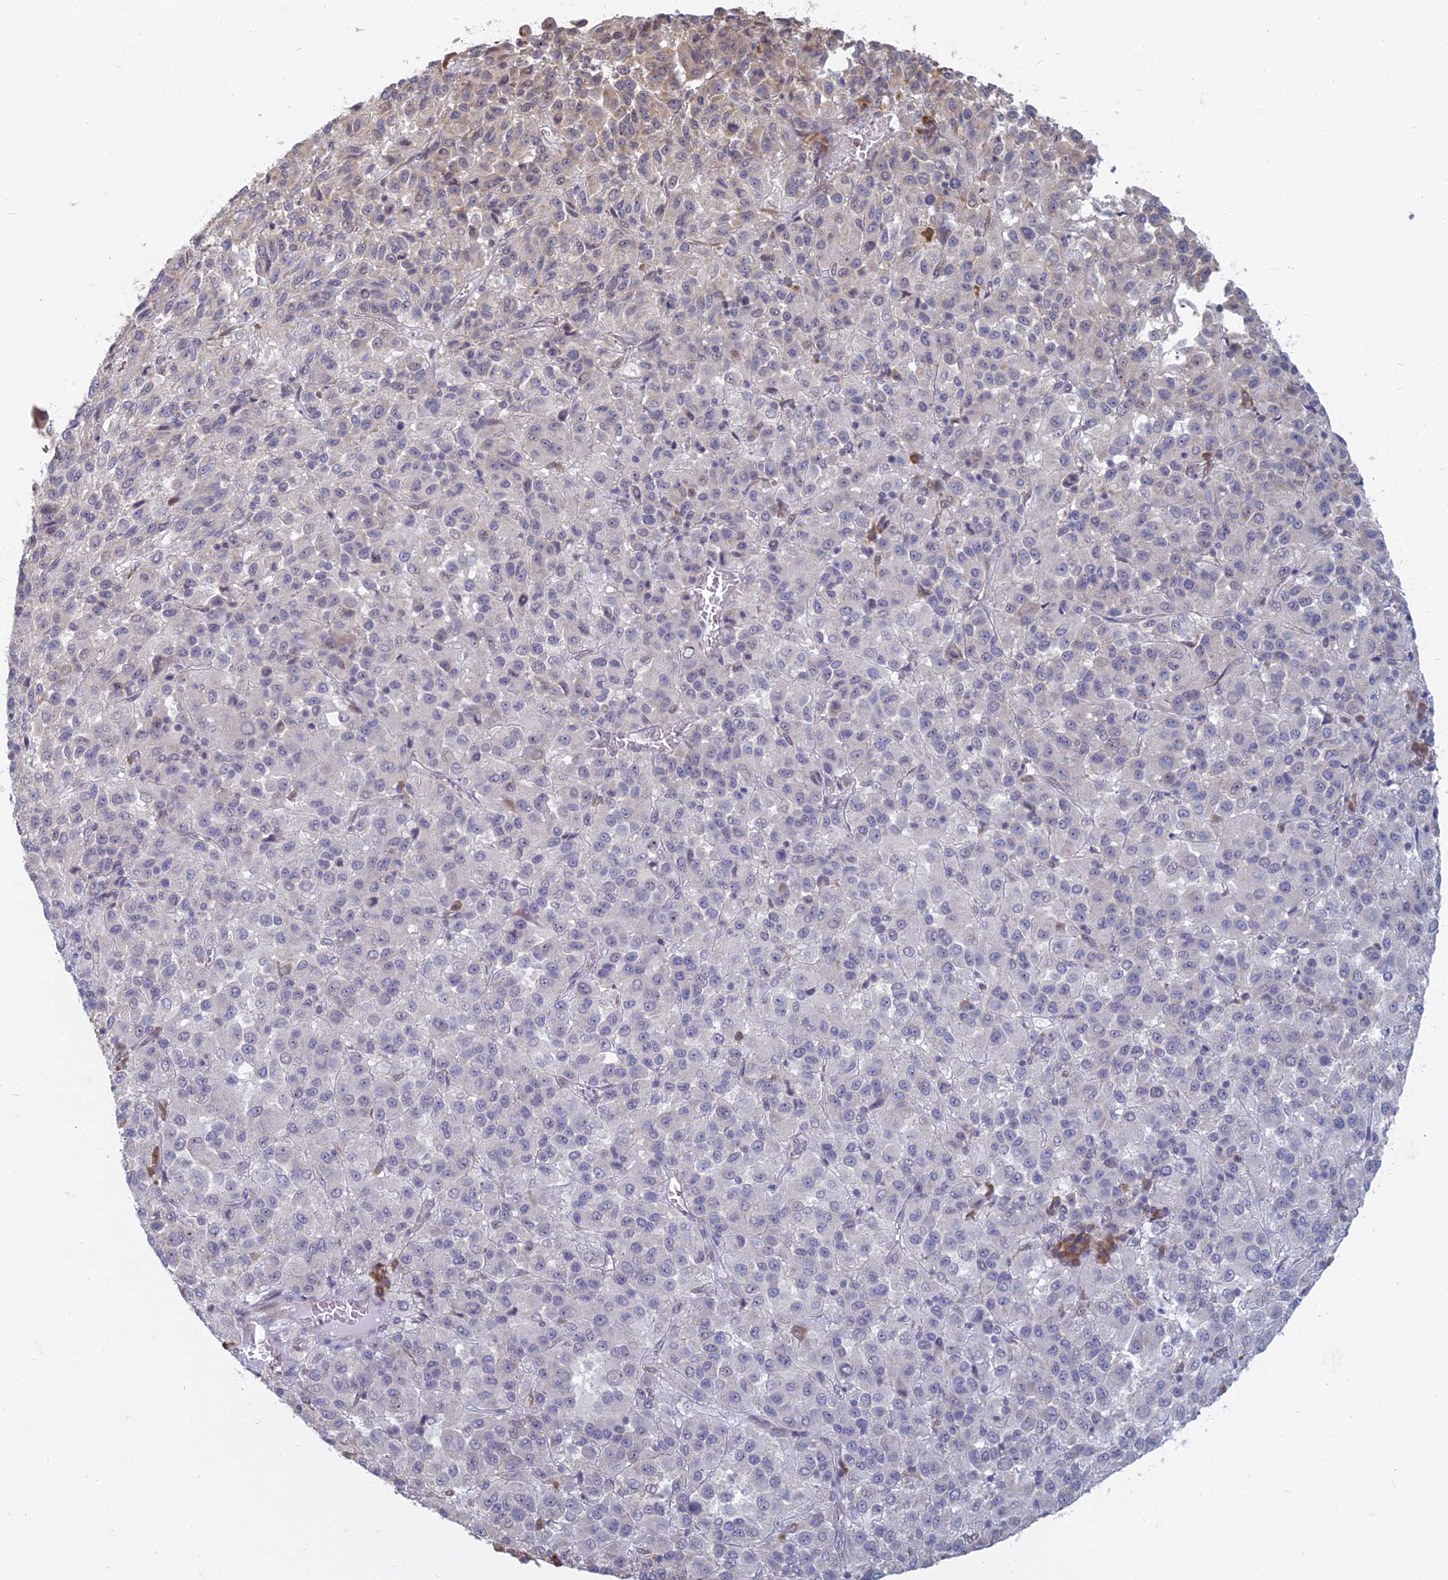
{"staining": {"intensity": "negative", "quantity": "none", "location": "none"}, "tissue": "melanoma", "cell_type": "Tumor cells", "image_type": "cancer", "snomed": [{"axis": "morphology", "description": "Malignant melanoma, Metastatic site"}, {"axis": "topography", "description": "Lung"}], "caption": "A micrograph of malignant melanoma (metastatic site) stained for a protein displays no brown staining in tumor cells. Brightfield microscopy of immunohistochemistry (IHC) stained with DAB (3,3'-diaminobenzidine) (brown) and hematoxylin (blue), captured at high magnification.", "gene": "RPS19BP1", "patient": {"sex": "male", "age": 64}}